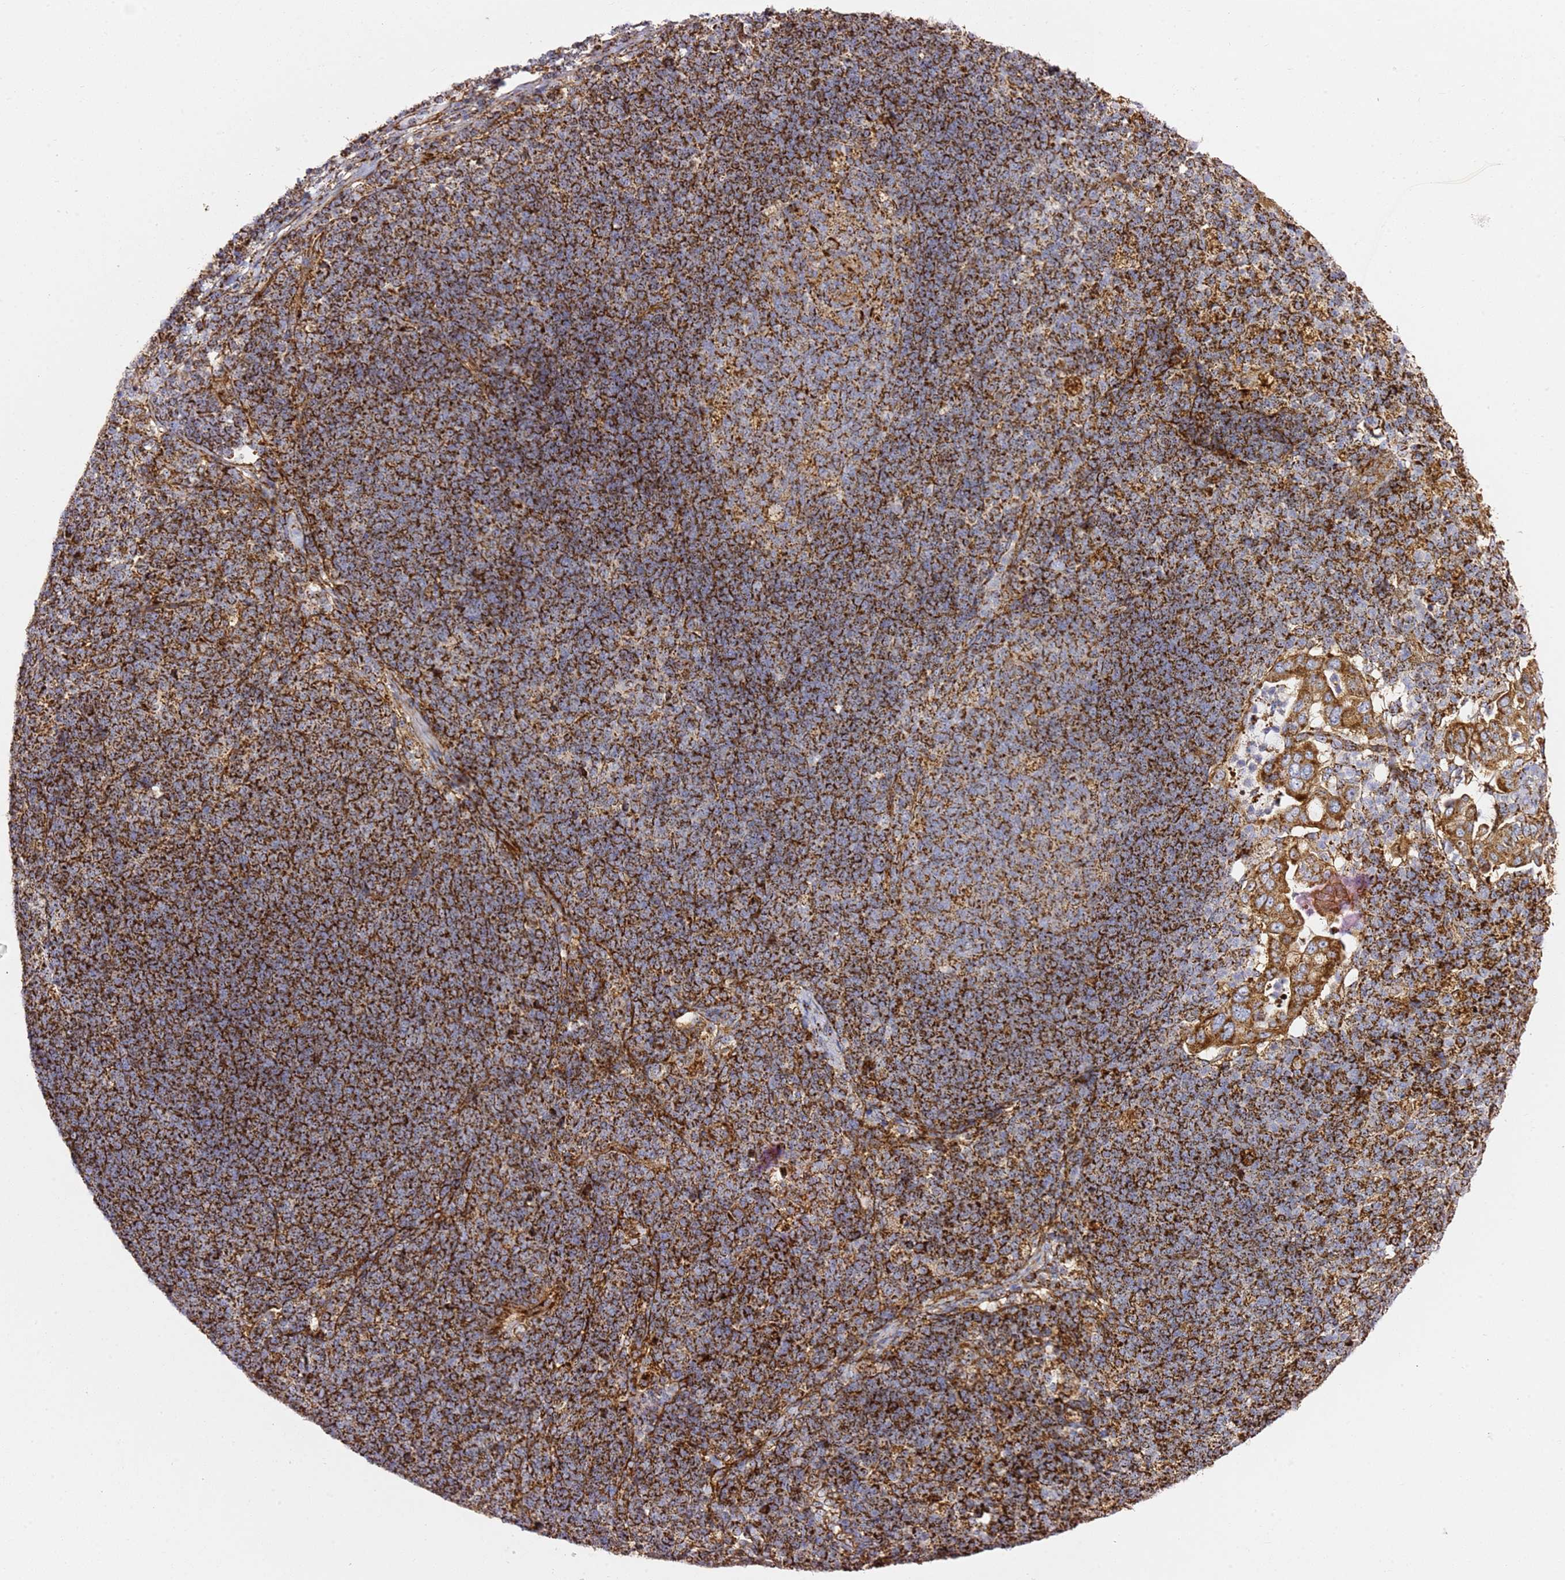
{"staining": {"intensity": "strong", "quantity": ">75%", "location": "cytoplasmic/membranous"}, "tissue": "pancreatic cancer", "cell_type": "Tumor cells", "image_type": "cancer", "snomed": [{"axis": "morphology", "description": "Normal tissue, NOS"}, {"axis": "morphology", "description": "Adenocarcinoma, NOS"}, {"axis": "topography", "description": "Lymph node"}, {"axis": "topography", "description": "Pancreas"}], "caption": "Immunohistochemistry (IHC) photomicrograph of neoplastic tissue: pancreatic adenocarcinoma stained using immunohistochemistry (IHC) demonstrates high levels of strong protein expression localized specifically in the cytoplasmic/membranous of tumor cells, appearing as a cytoplasmic/membranous brown color.", "gene": "NDUFA3", "patient": {"sex": "female", "age": 67}}